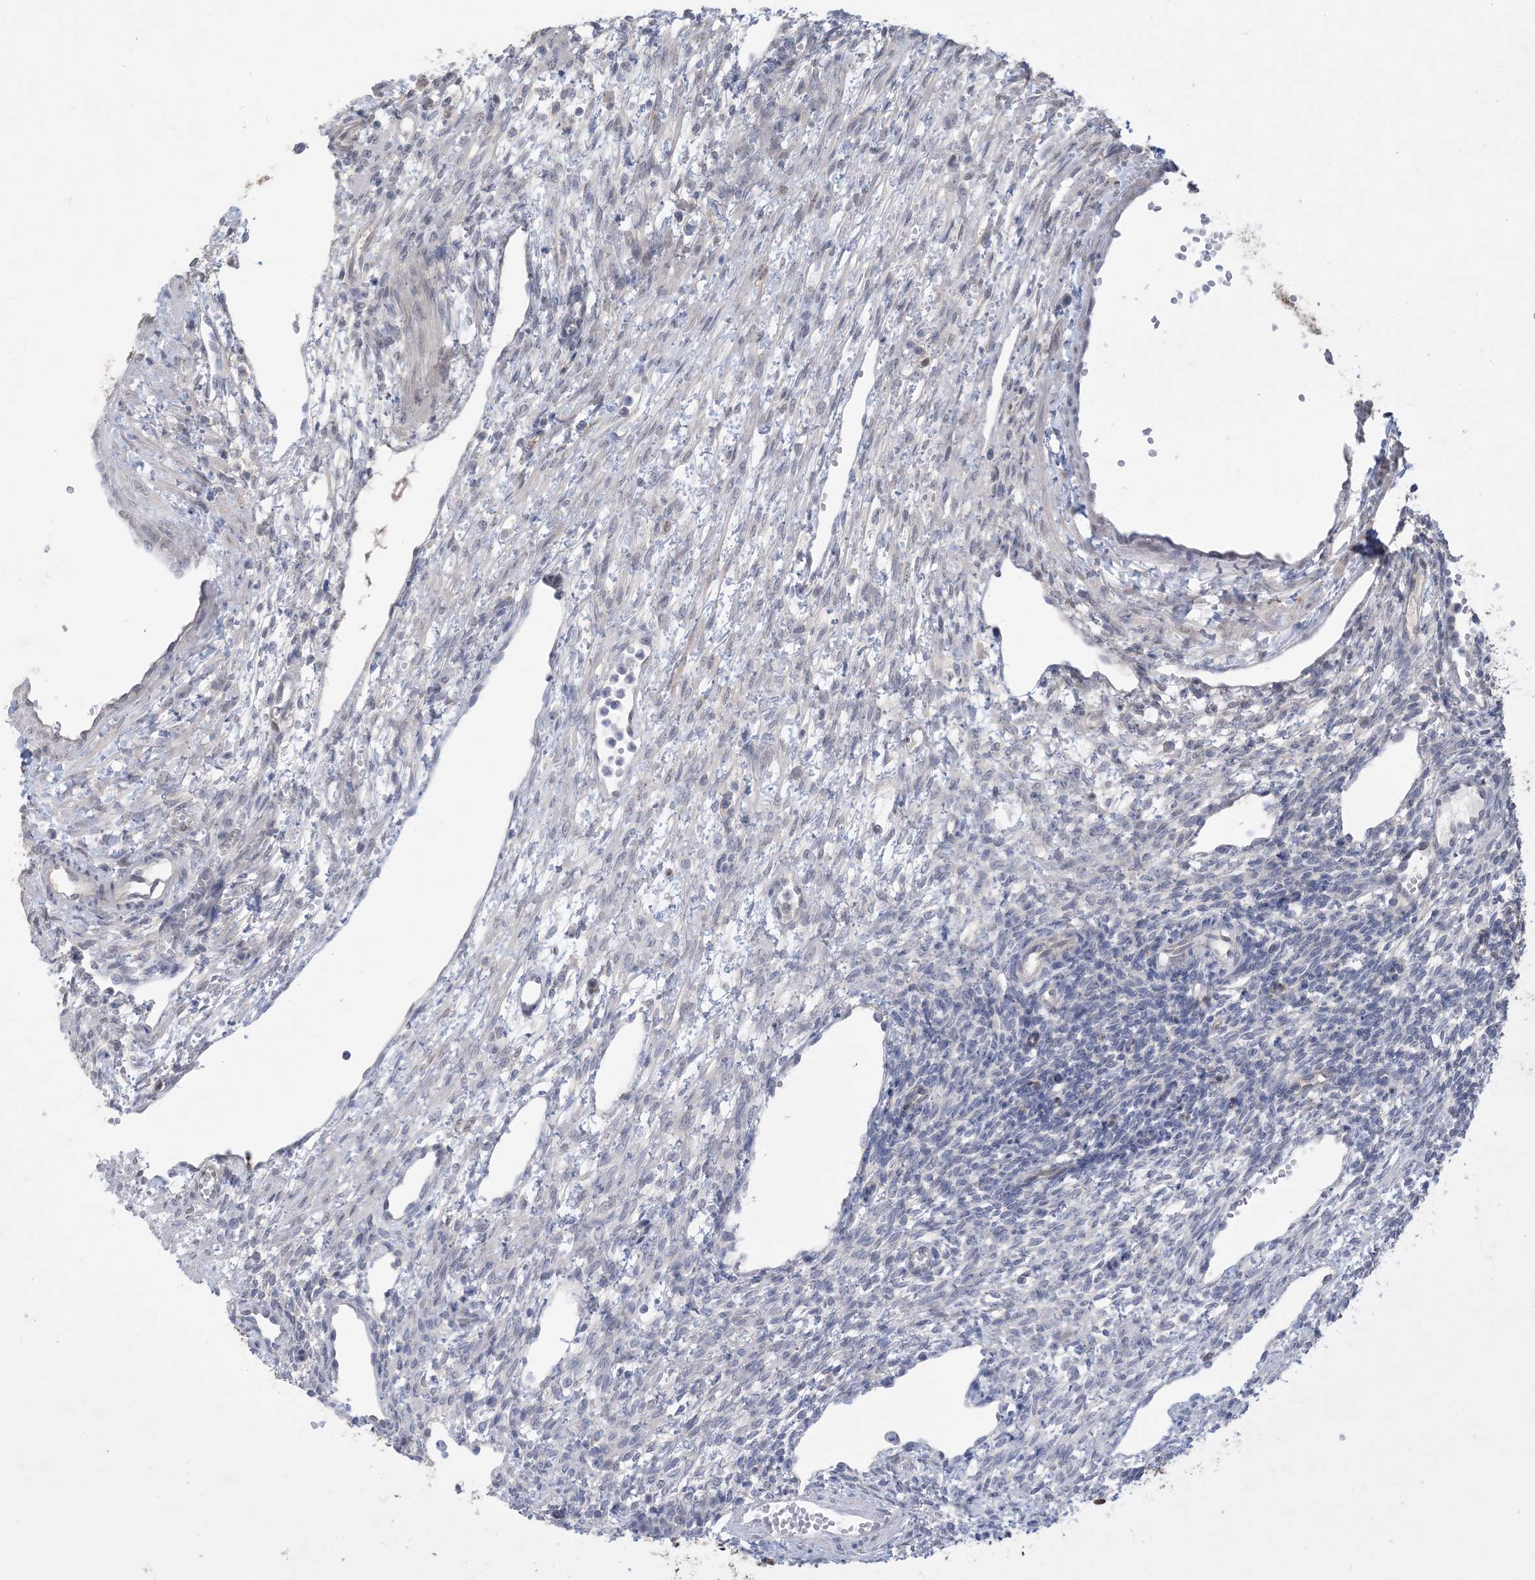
{"staining": {"intensity": "negative", "quantity": "none", "location": "none"}, "tissue": "ovary", "cell_type": "Ovarian stroma cells", "image_type": "normal", "snomed": [{"axis": "morphology", "description": "Normal tissue, NOS"}, {"axis": "morphology", "description": "Cyst, NOS"}, {"axis": "topography", "description": "Ovary"}], "caption": "A high-resolution photomicrograph shows immunohistochemistry staining of normal ovary, which demonstrates no significant staining in ovarian stroma cells.", "gene": "HMGCS1", "patient": {"sex": "female", "age": 33}}